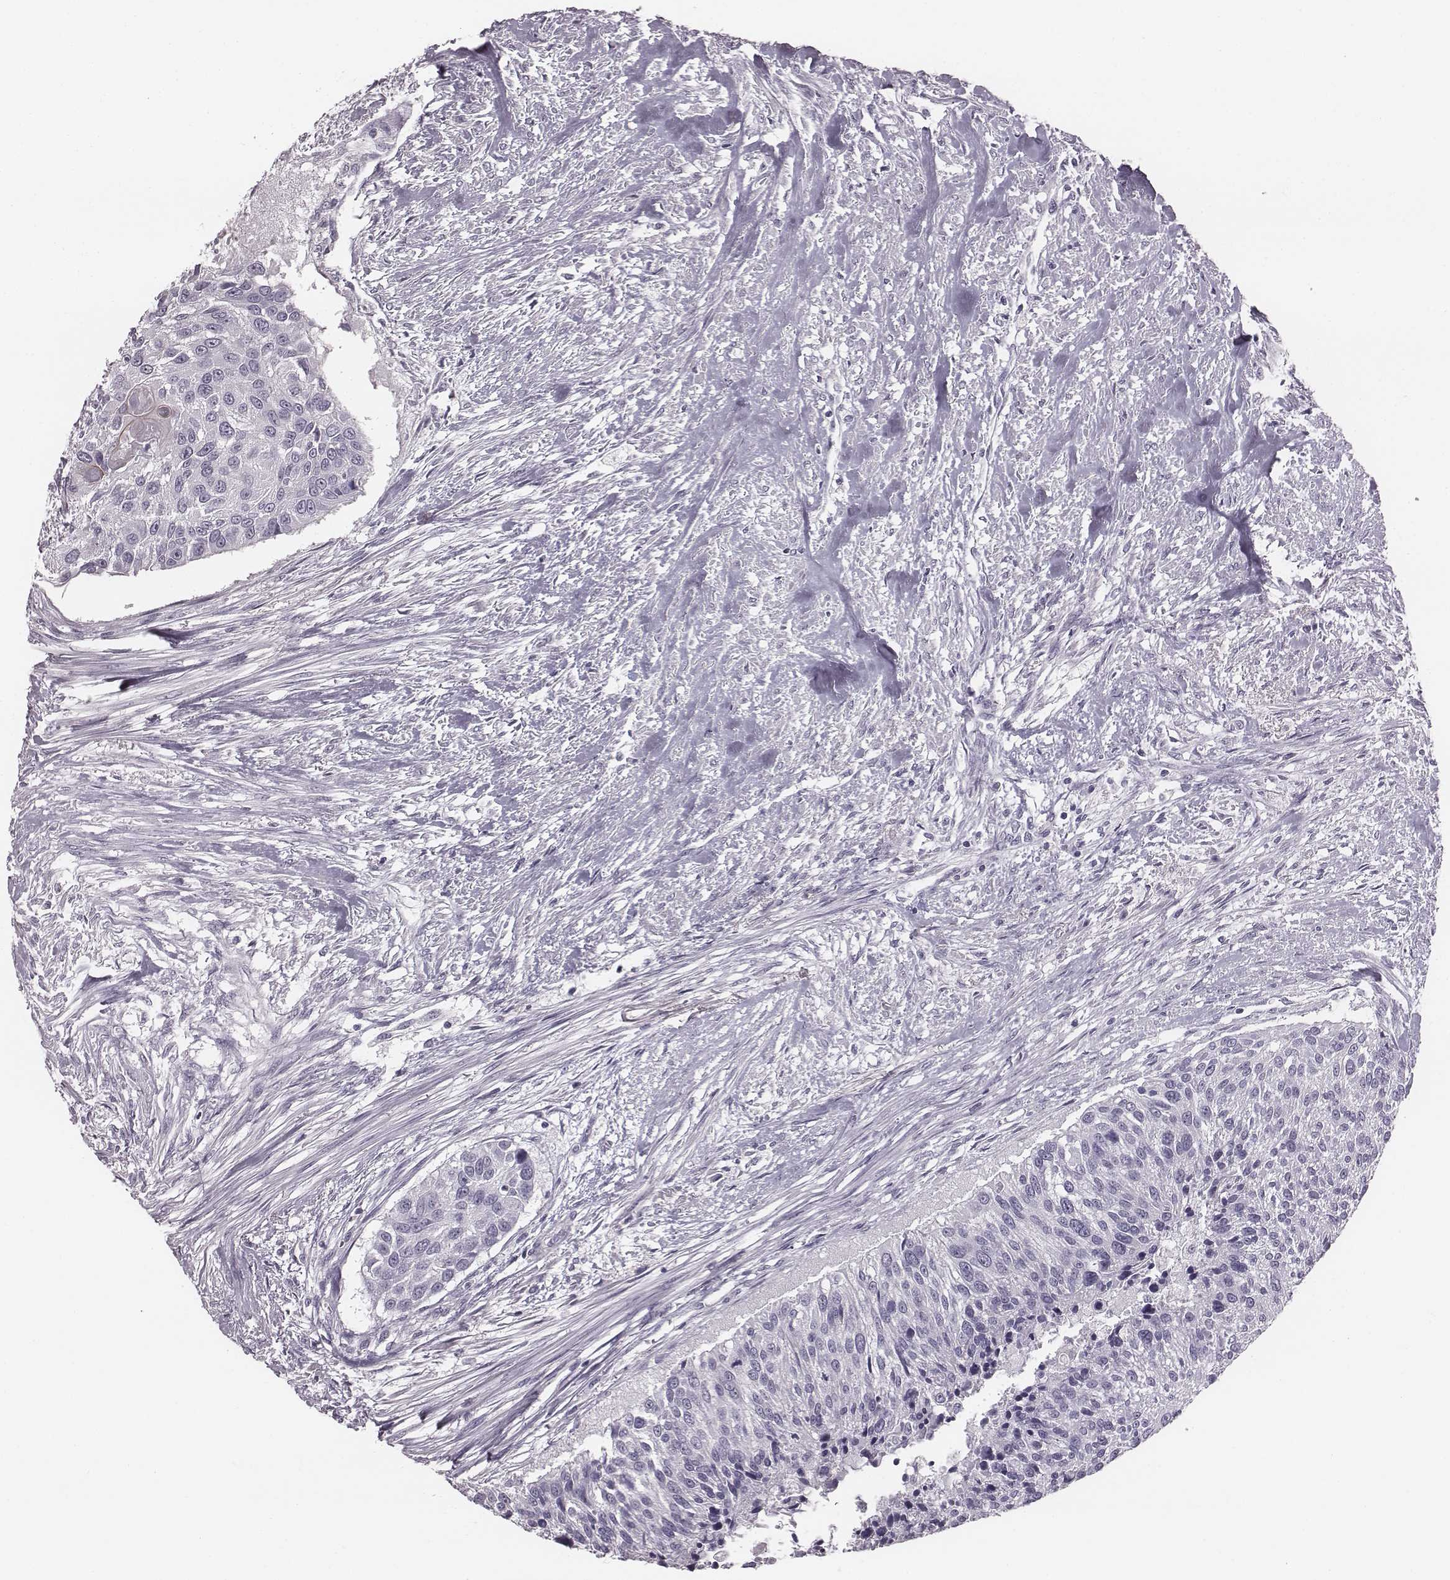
{"staining": {"intensity": "negative", "quantity": "none", "location": "none"}, "tissue": "urothelial cancer", "cell_type": "Tumor cells", "image_type": "cancer", "snomed": [{"axis": "morphology", "description": "Urothelial carcinoma, NOS"}, {"axis": "topography", "description": "Urinary bladder"}], "caption": "A photomicrograph of urothelial cancer stained for a protein exhibits no brown staining in tumor cells.", "gene": "PDE8B", "patient": {"sex": "male", "age": 55}}